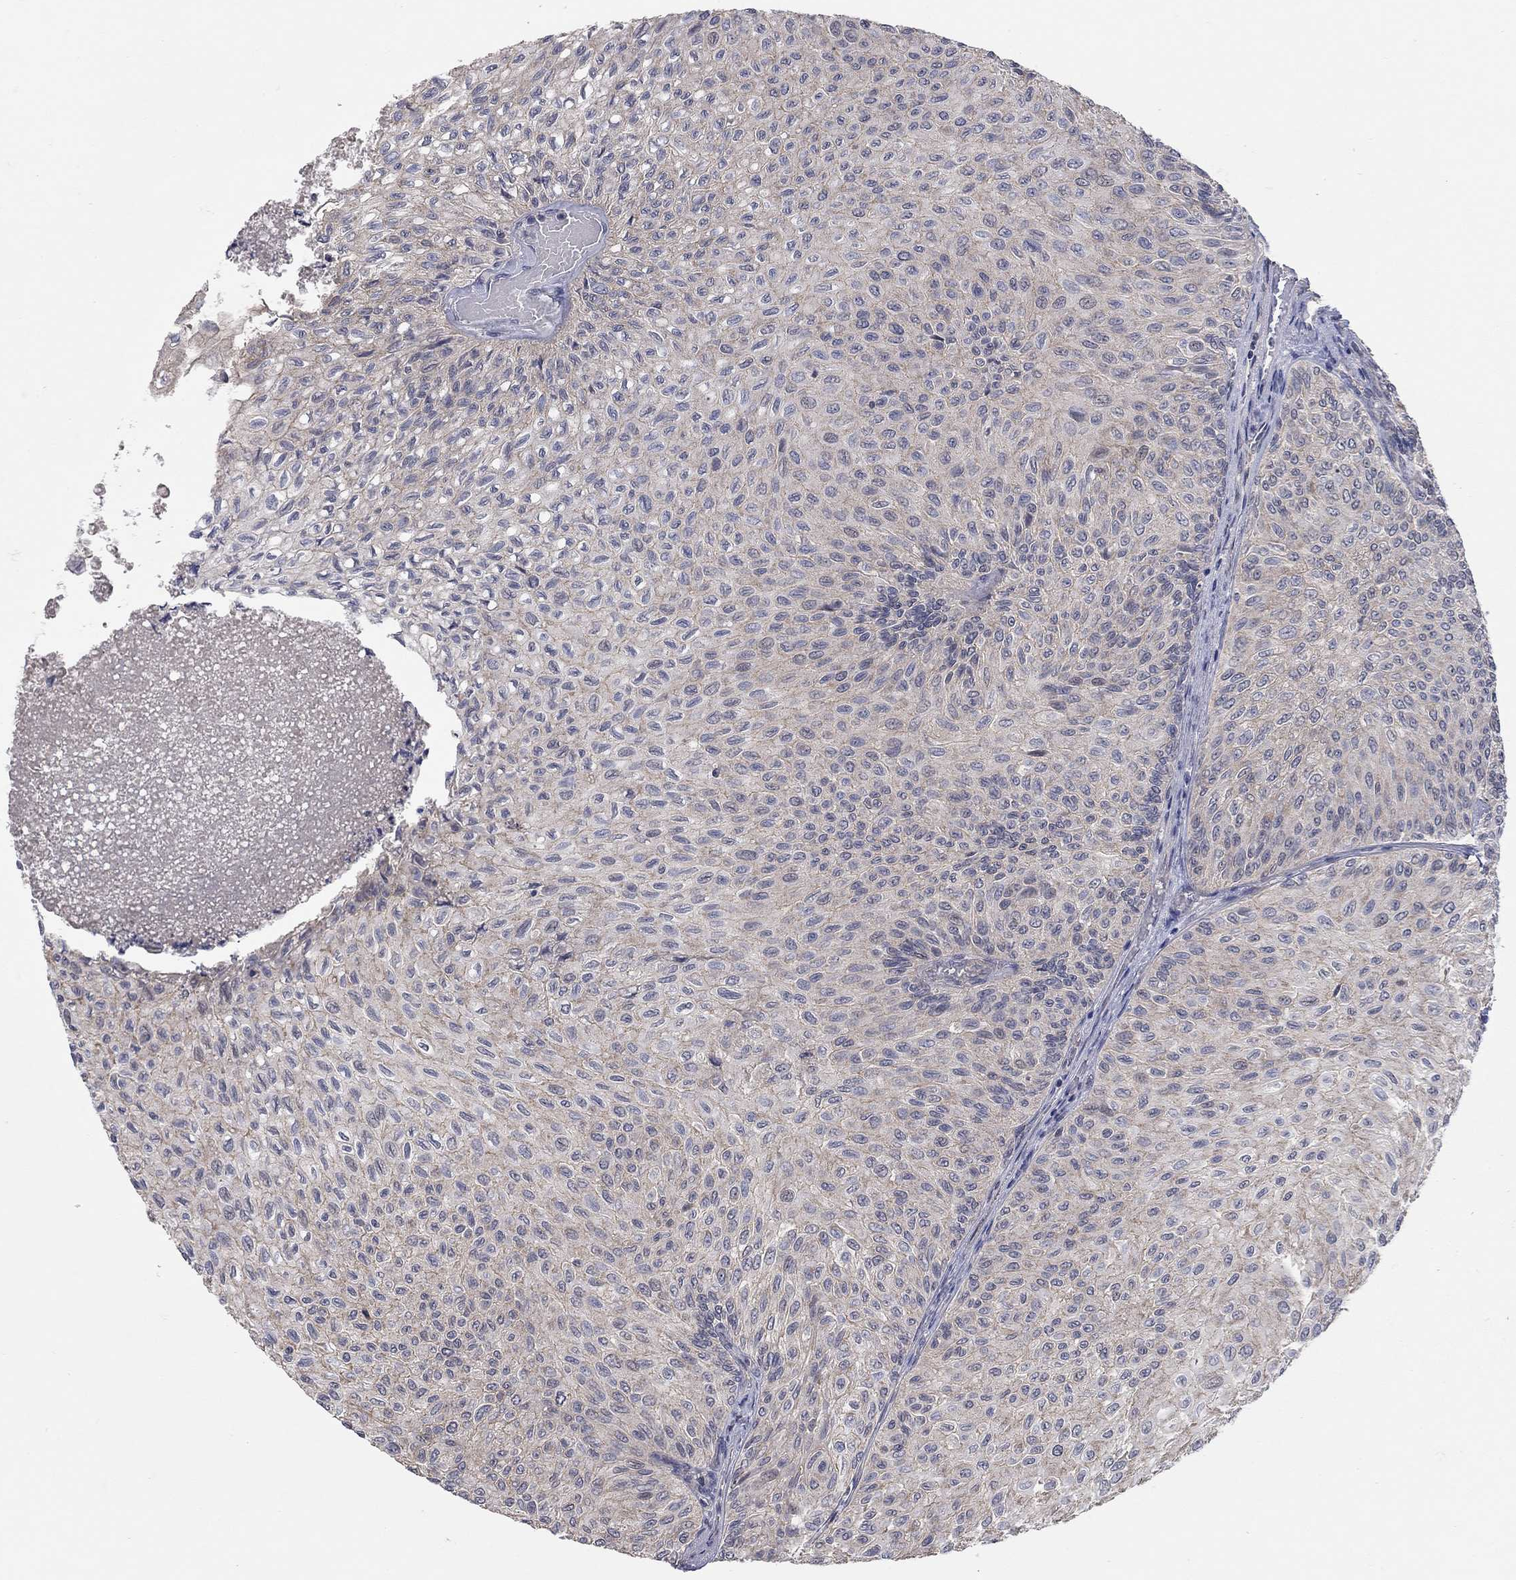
{"staining": {"intensity": "negative", "quantity": "none", "location": "none"}, "tissue": "urothelial cancer", "cell_type": "Tumor cells", "image_type": "cancer", "snomed": [{"axis": "morphology", "description": "Urothelial carcinoma, Low grade"}, {"axis": "topography", "description": "Urinary bladder"}], "caption": "DAB immunohistochemical staining of urothelial cancer exhibits no significant expression in tumor cells.", "gene": "WASF3", "patient": {"sex": "male", "age": 78}}